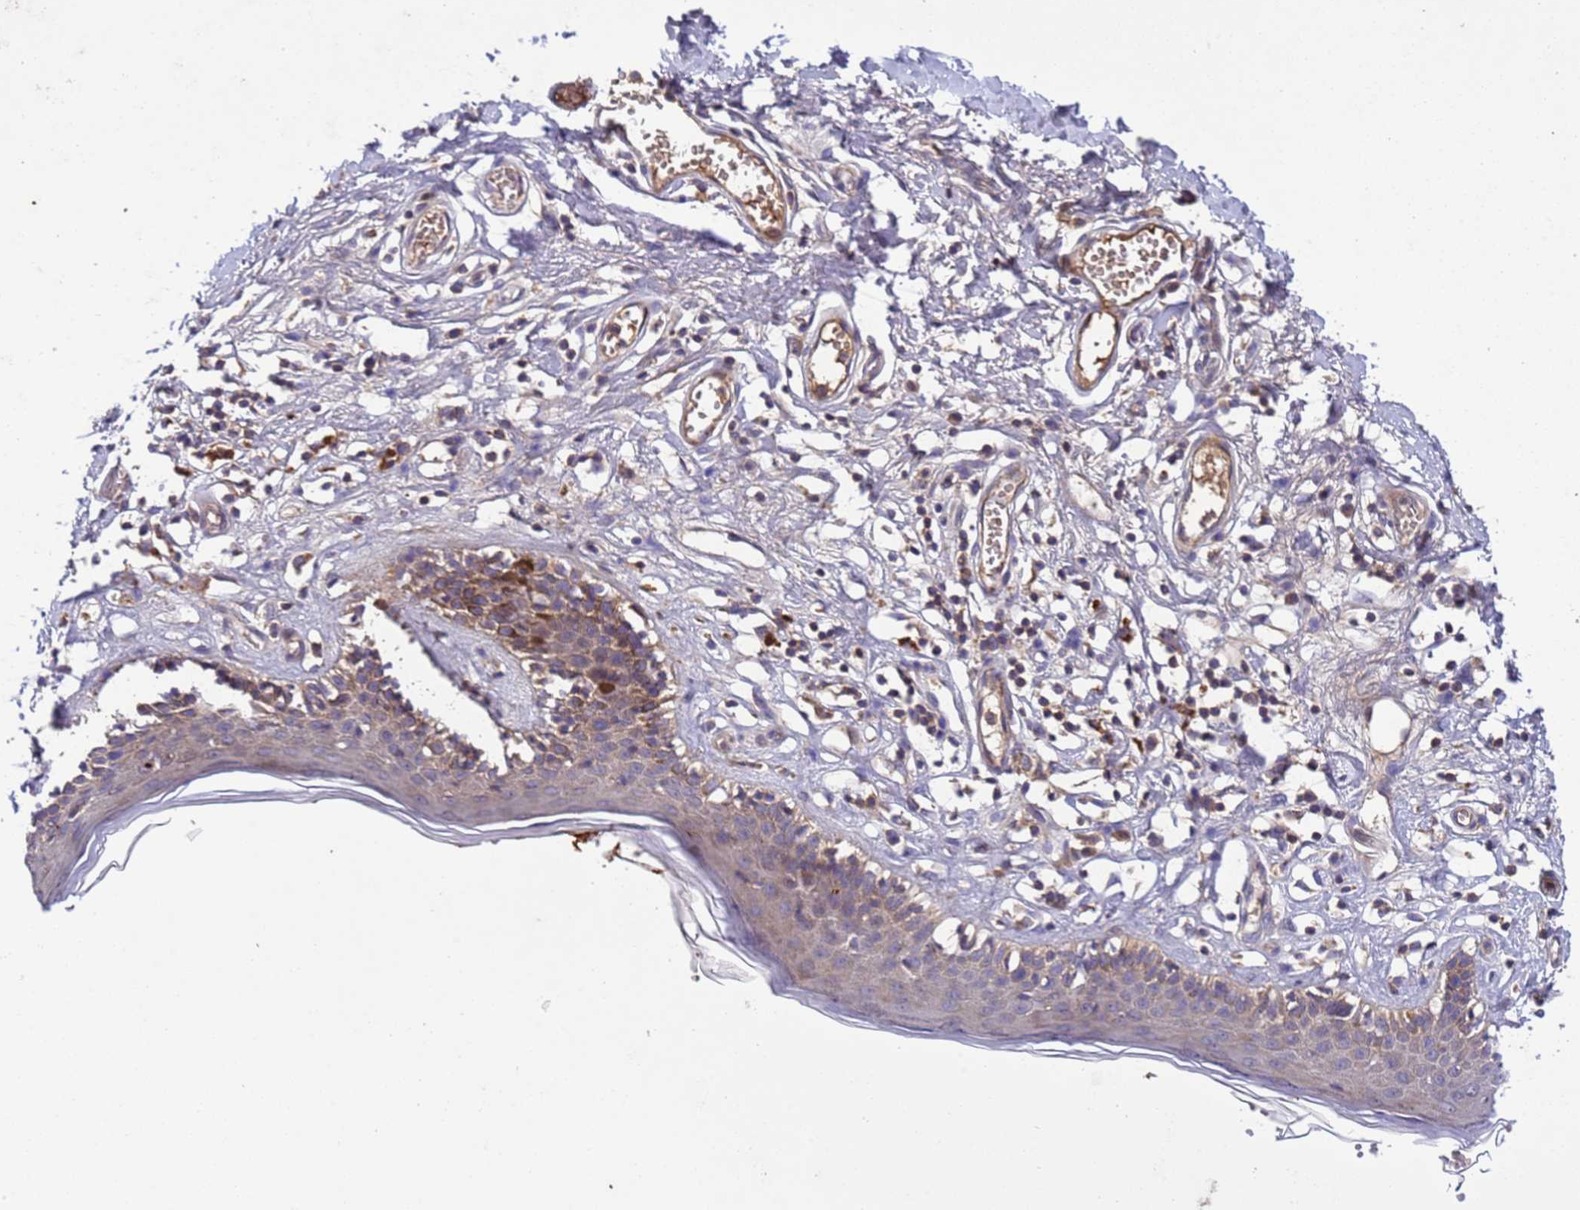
{"staining": {"intensity": "weak", "quantity": "<25%", "location": "cytoplasmic/membranous"}, "tissue": "skin", "cell_type": "Epidermal cells", "image_type": "normal", "snomed": [{"axis": "morphology", "description": "Normal tissue, NOS"}, {"axis": "topography", "description": "Adipose tissue"}, {"axis": "topography", "description": "Vascular tissue"}, {"axis": "topography", "description": "Vulva"}, {"axis": "topography", "description": "Peripheral nerve tissue"}], "caption": "Immunohistochemical staining of unremarkable human skin demonstrates no significant expression in epidermal cells. (Stains: DAB (3,3'-diaminobenzidine) immunohistochemistry (IHC) with hematoxylin counter stain, Microscopy: brightfield microscopy at high magnification).", "gene": "PARP16", "patient": {"sex": "female", "age": 86}}